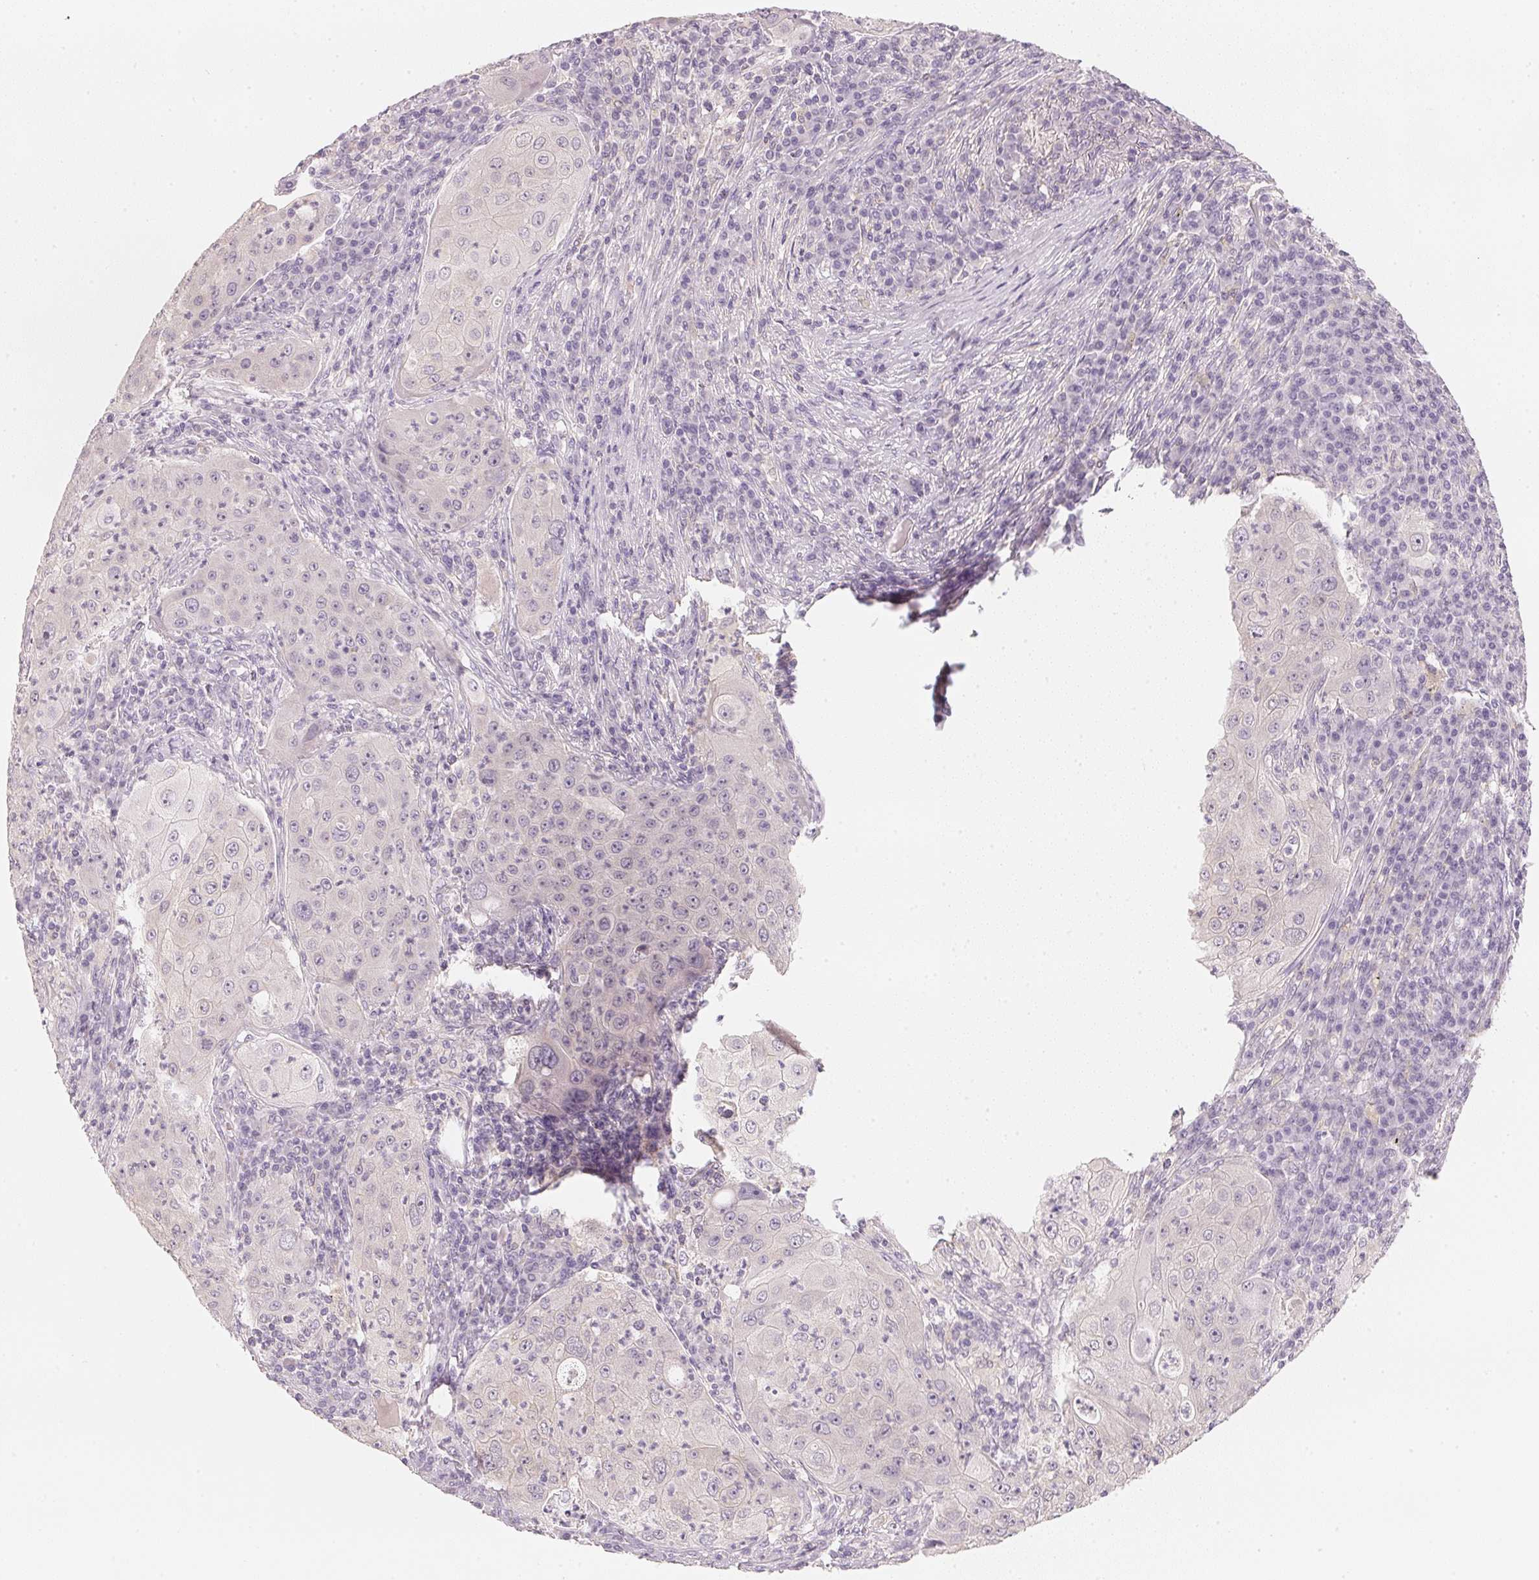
{"staining": {"intensity": "negative", "quantity": "none", "location": "none"}, "tissue": "lung cancer", "cell_type": "Tumor cells", "image_type": "cancer", "snomed": [{"axis": "morphology", "description": "Squamous cell carcinoma, NOS"}, {"axis": "topography", "description": "Lung"}], "caption": "DAB immunohistochemical staining of human lung cancer (squamous cell carcinoma) reveals no significant staining in tumor cells.", "gene": "CFAP276", "patient": {"sex": "female", "age": 59}}